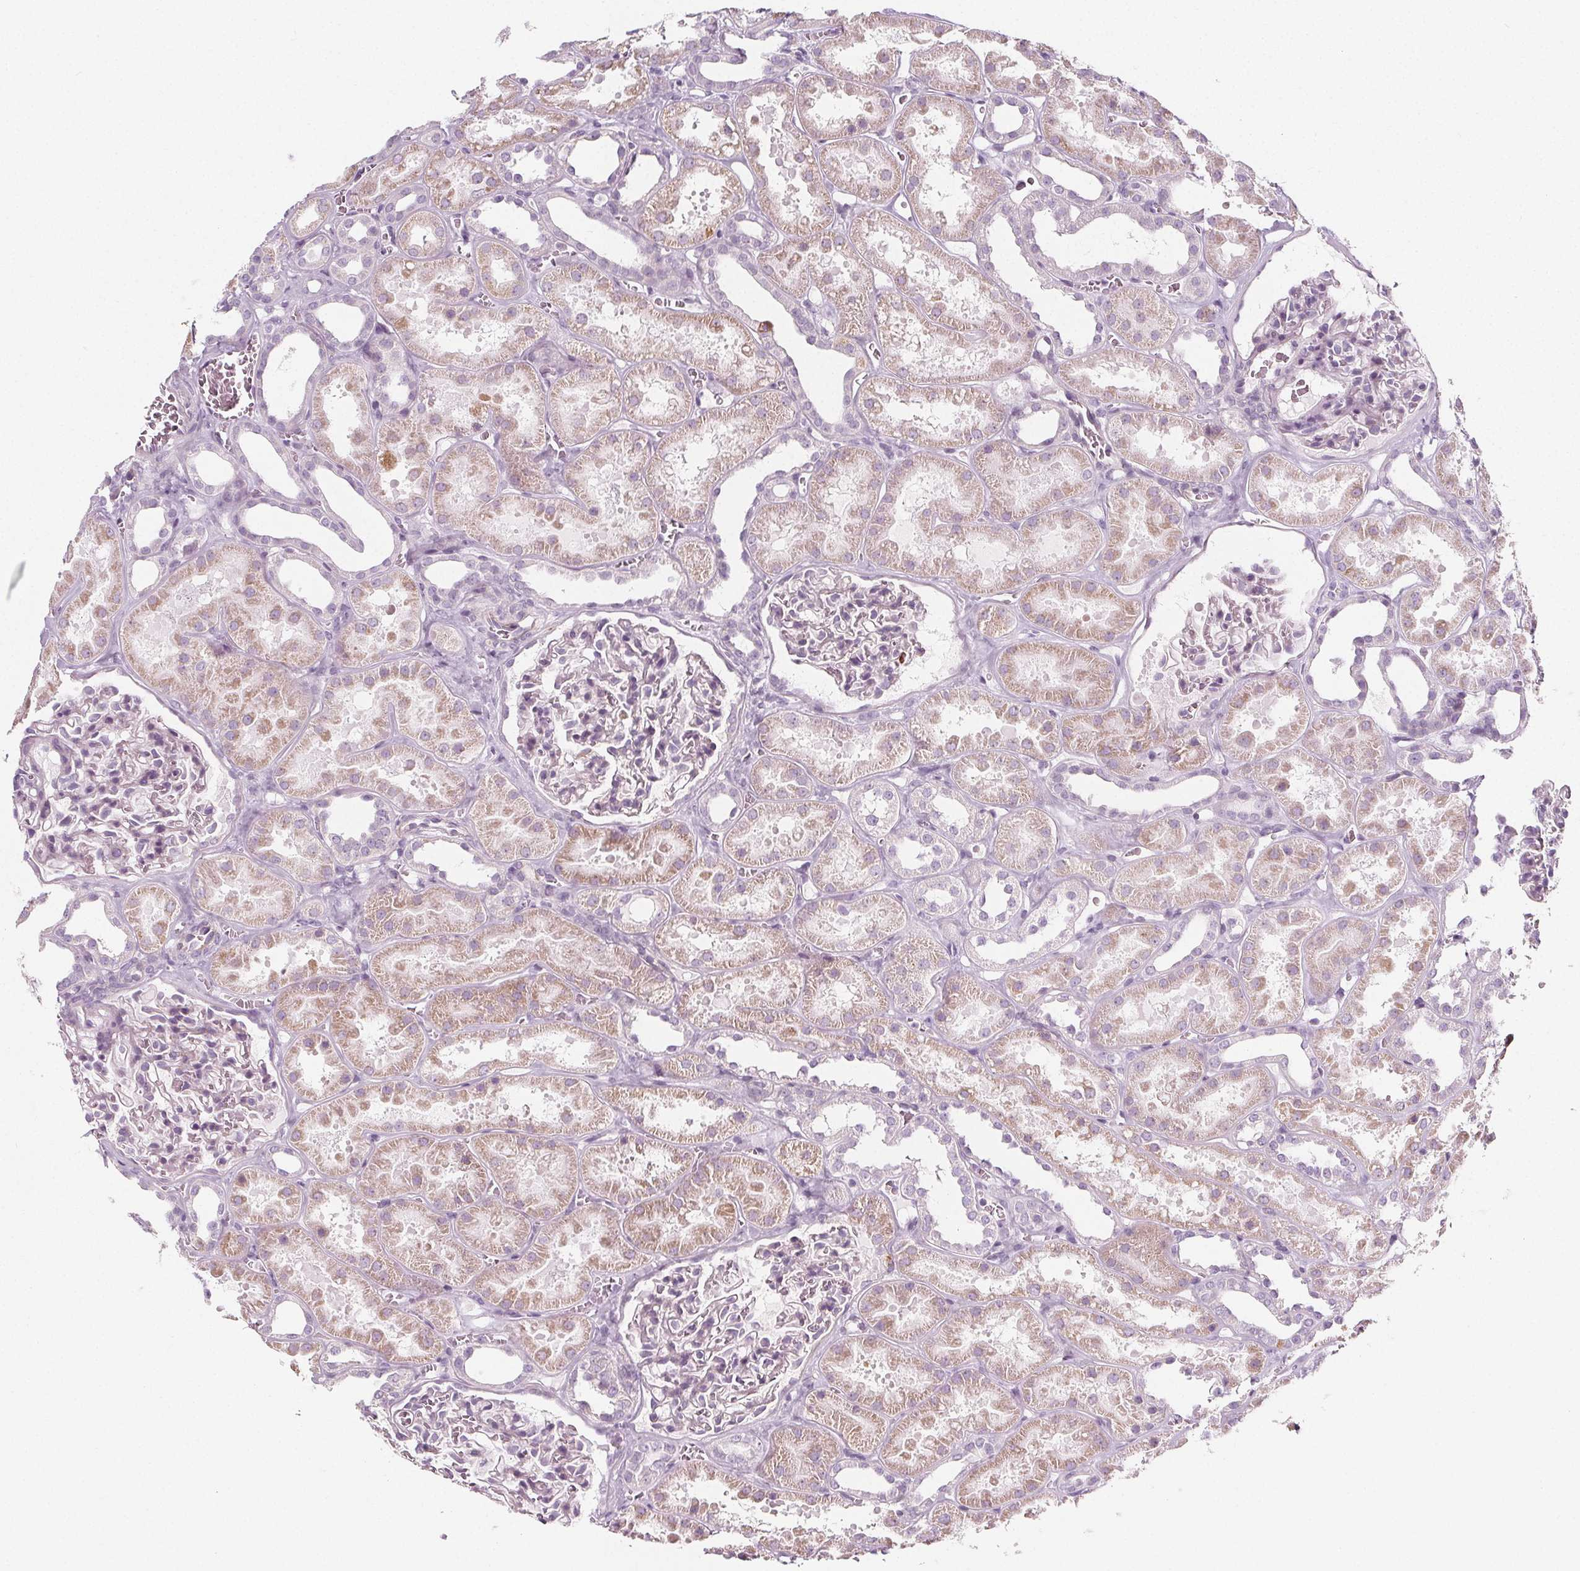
{"staining": {"intensity": "negative", "quantity": "none", "location": "none"}, "tissue": "kidney", "cell_type": "Cells in glomeruli", "image_type": "normal", "snomed": [{"axis": "morphology", "description": "Normal tissue, NOS"}, {"axis": "topography", "description": "Kidney"}], "caption": "Cells in glomeruli are negative for brown protein staining in normal kidney. (Stains: DAB (3,3'-diaminobenzidine) immunohistochemistry (IHC) with hematoxylin counter stain, Microscopy: brightfield microscopy at high magnification).", "gene": "IL17C", "patient": {"sex": "female", "age": 41}}